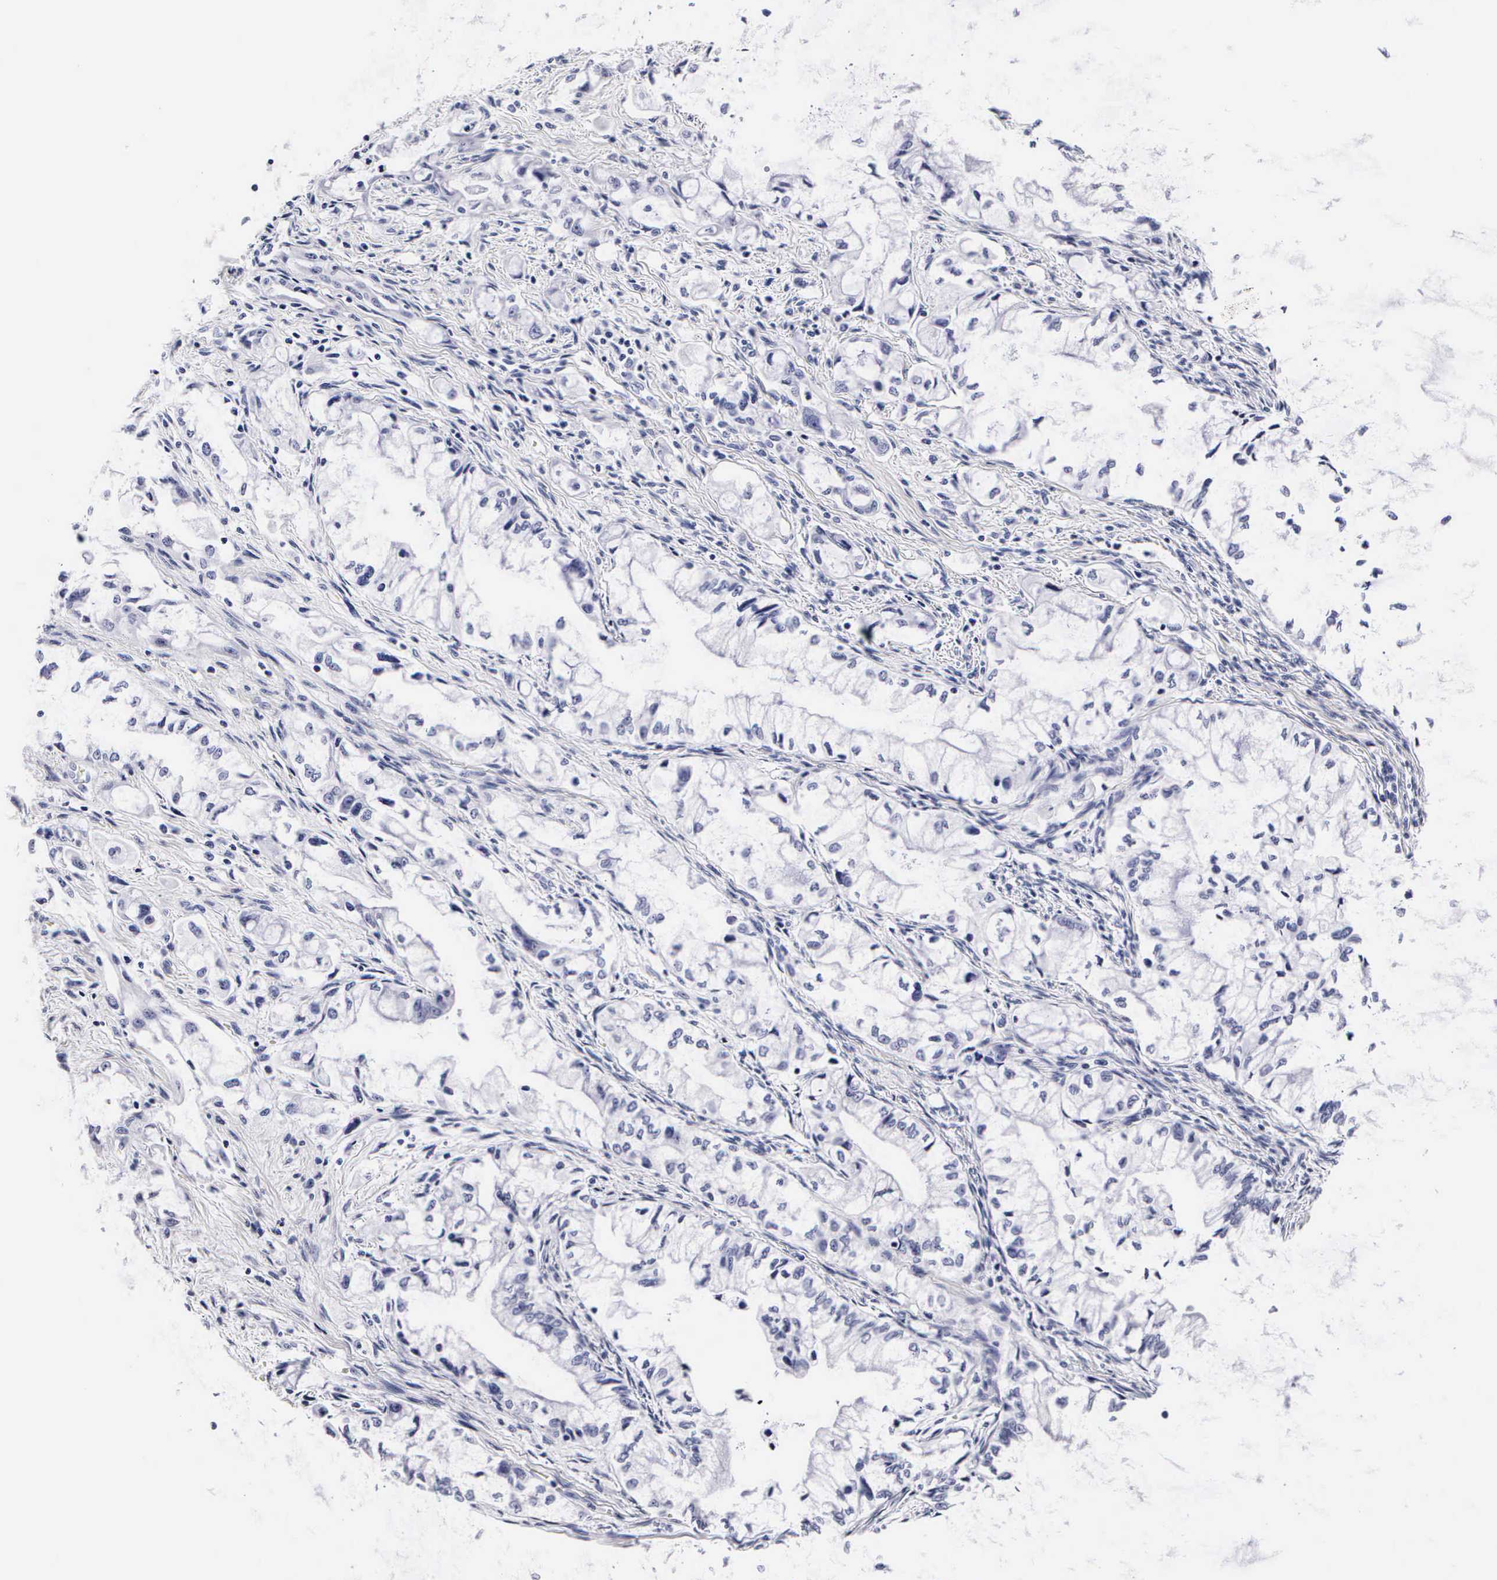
{"staining": {"intensity": "negative", "quantity": "none", "location": "none"}, "tissue": "pancreatic cancer", "cell_type": "Tumor cells", "image_type": "cancer", "snomed": [{"axis": "morphology", "description": "Adenocarcinoma, NOS"}, {"axis": "topography", "description": "Pancreas"}], "caption": "The photomicrograph shows no staining of tumor cells in adenocarcinoma (pancreatic).", "gene": "RNASE6", "patient": {"sex": "male", "age": 79}}